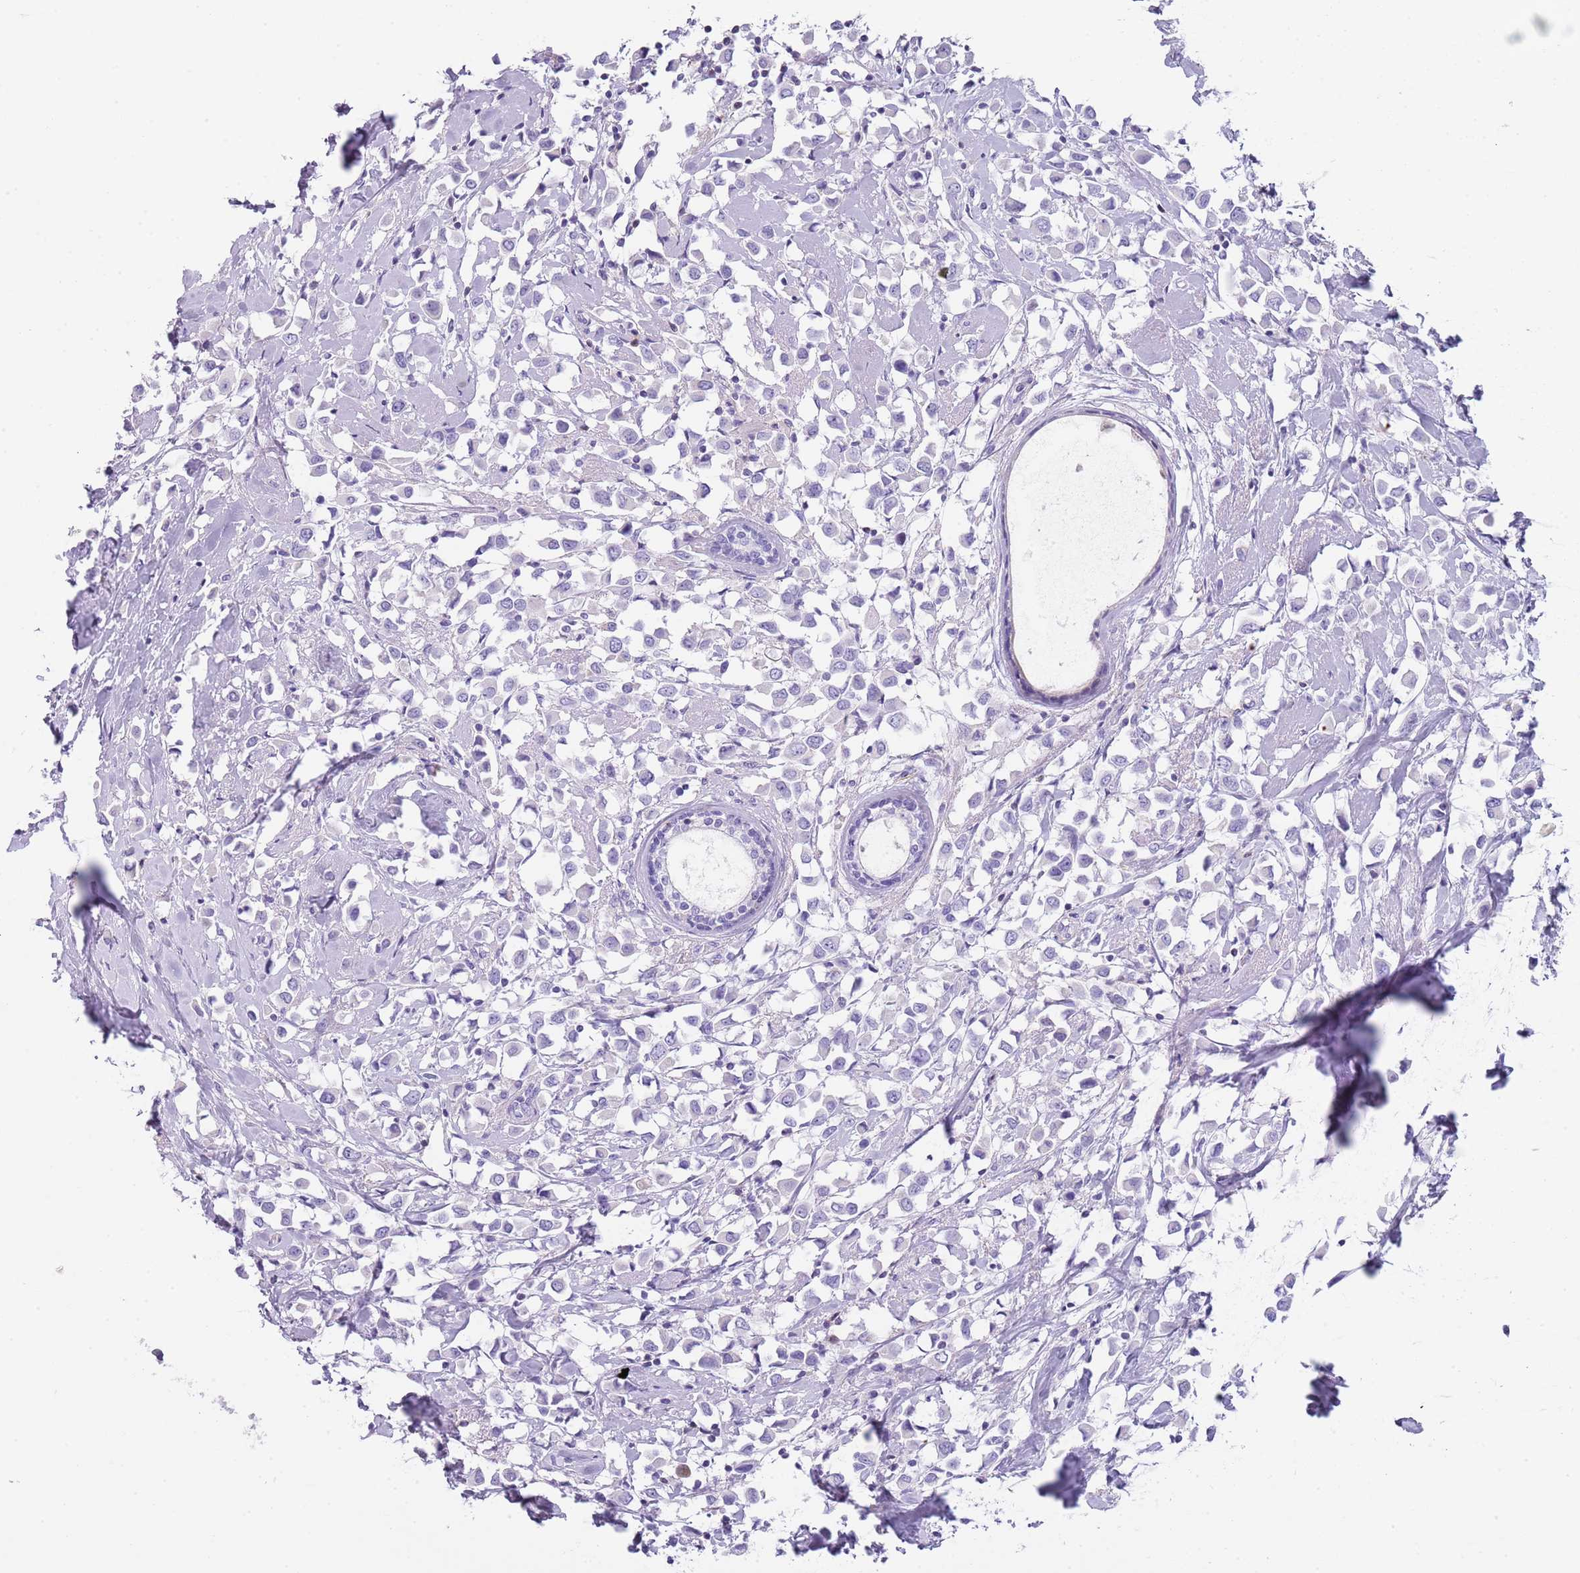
{"staining": {"intensity": "negative", "quantity": "none", "location": "none"}, "tissue": "breast cancer", "cell_type": "Tumor cells", "image_type": "cancer", "snomed": [{"axis": "morphology", "description": "Duct carcinoma"}, {"axis": "topography", "description": "Breast"}], "caption": "Breast cancer was stained to show a protein in brown. There is no significant expression in tumor cells. The staining is performed using DAB (3,3'-diaminobenzidine) brown chromogen with nuclei counter-stained in using hematoxylin.", "gene": "NBPF20", "patient": {"sex": "female", "age": 61}}